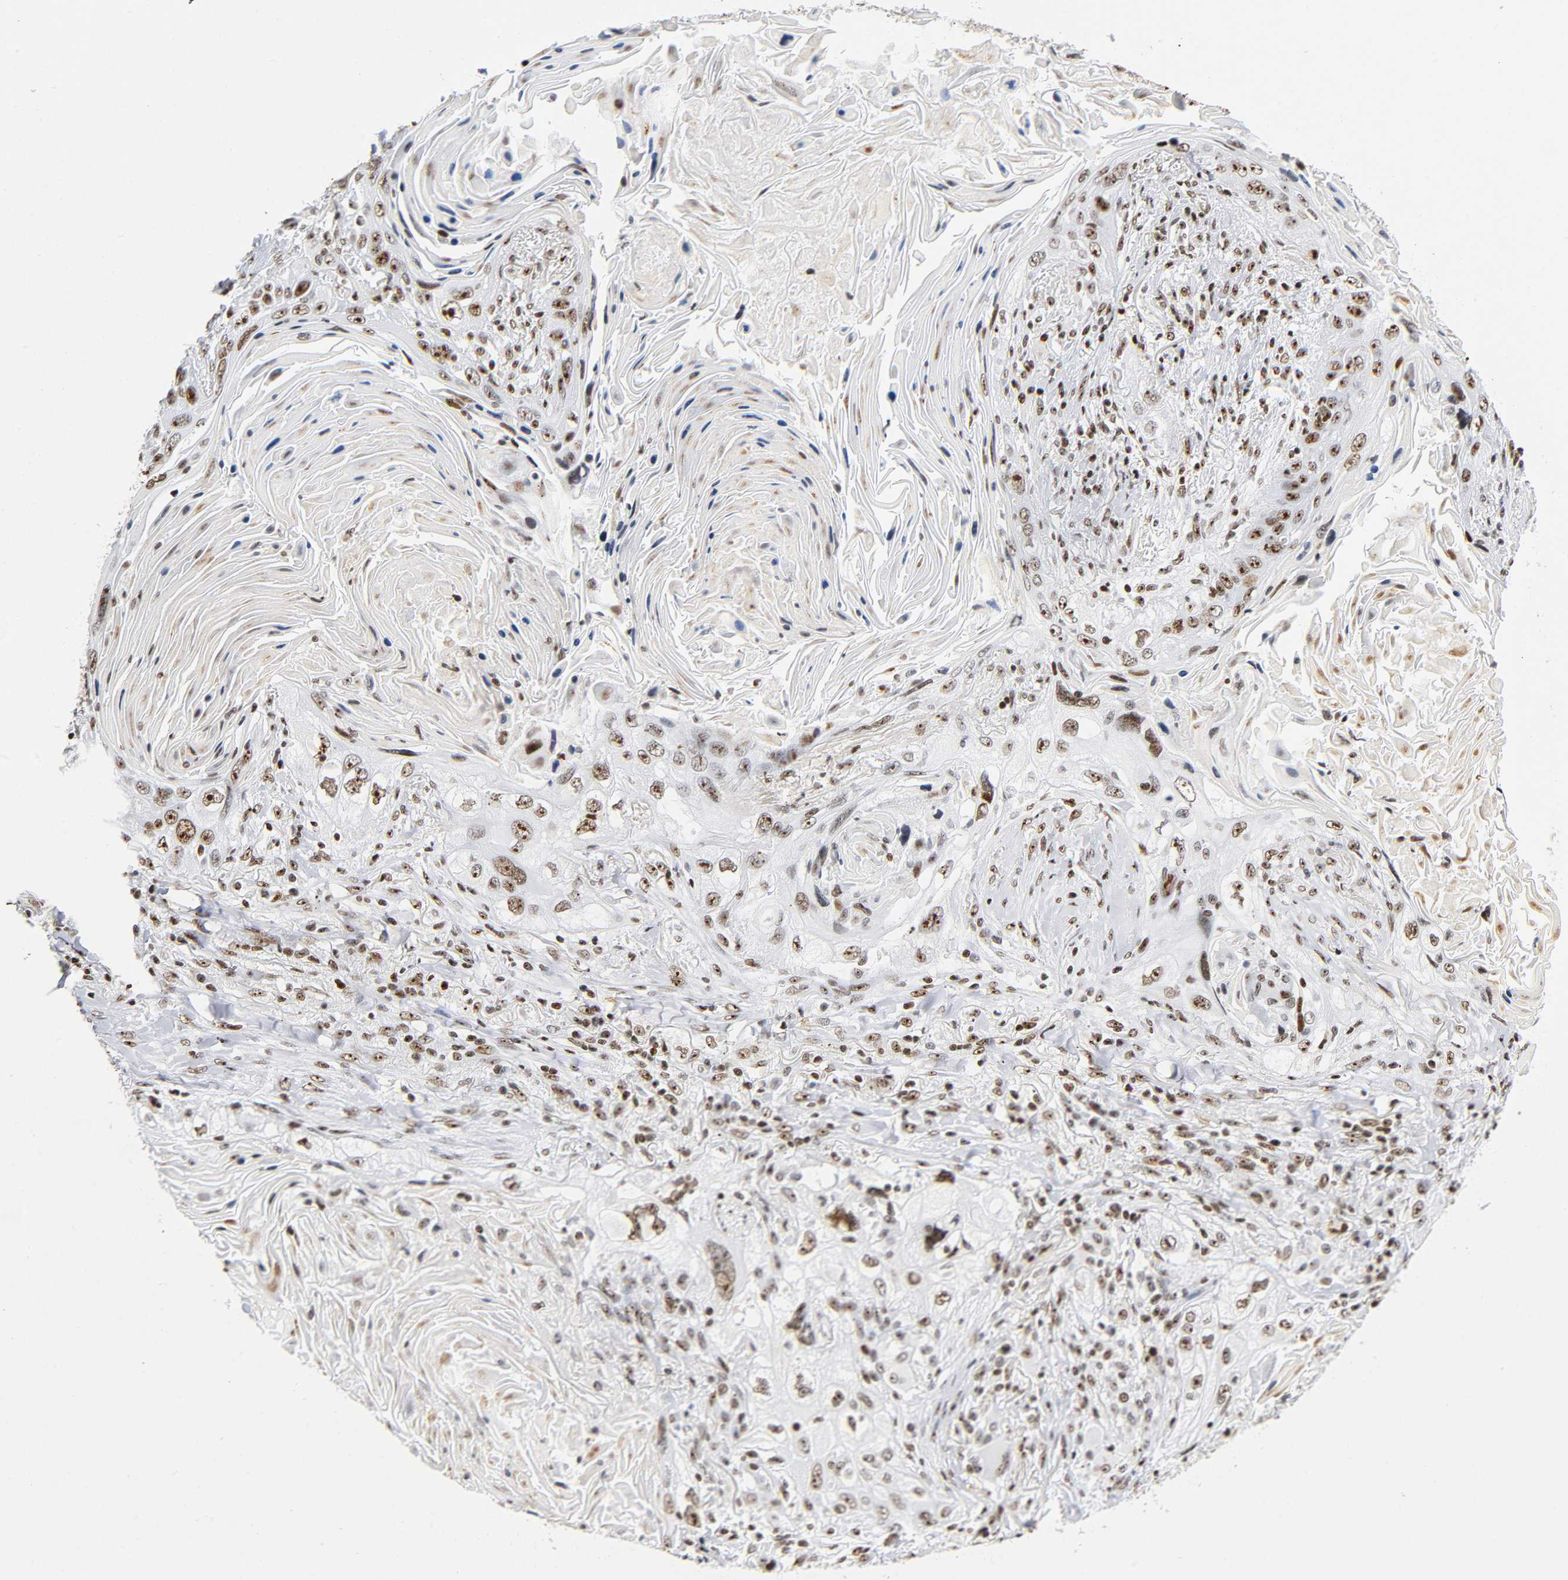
{"staining": {"intensity": "strong", "quantity": ">75%", "location": "nuclear"}, "tissue": "lung cancer", "cell_type": "Tumor cells", "image_type": "cancer", "snomed": [{"axis": "morphology", "description": "Squamous cell carcinoma, NOS"}, {"axis": "topography", "description": "Lung"}], "caption": "High-power microscopy captured an IHC micrograph of lung cancer, revealing strong nuclear positivity in approximately >75% of tumor cells.", "gene": "UBTF", "patient": {"sex": "female", "age": 67}}